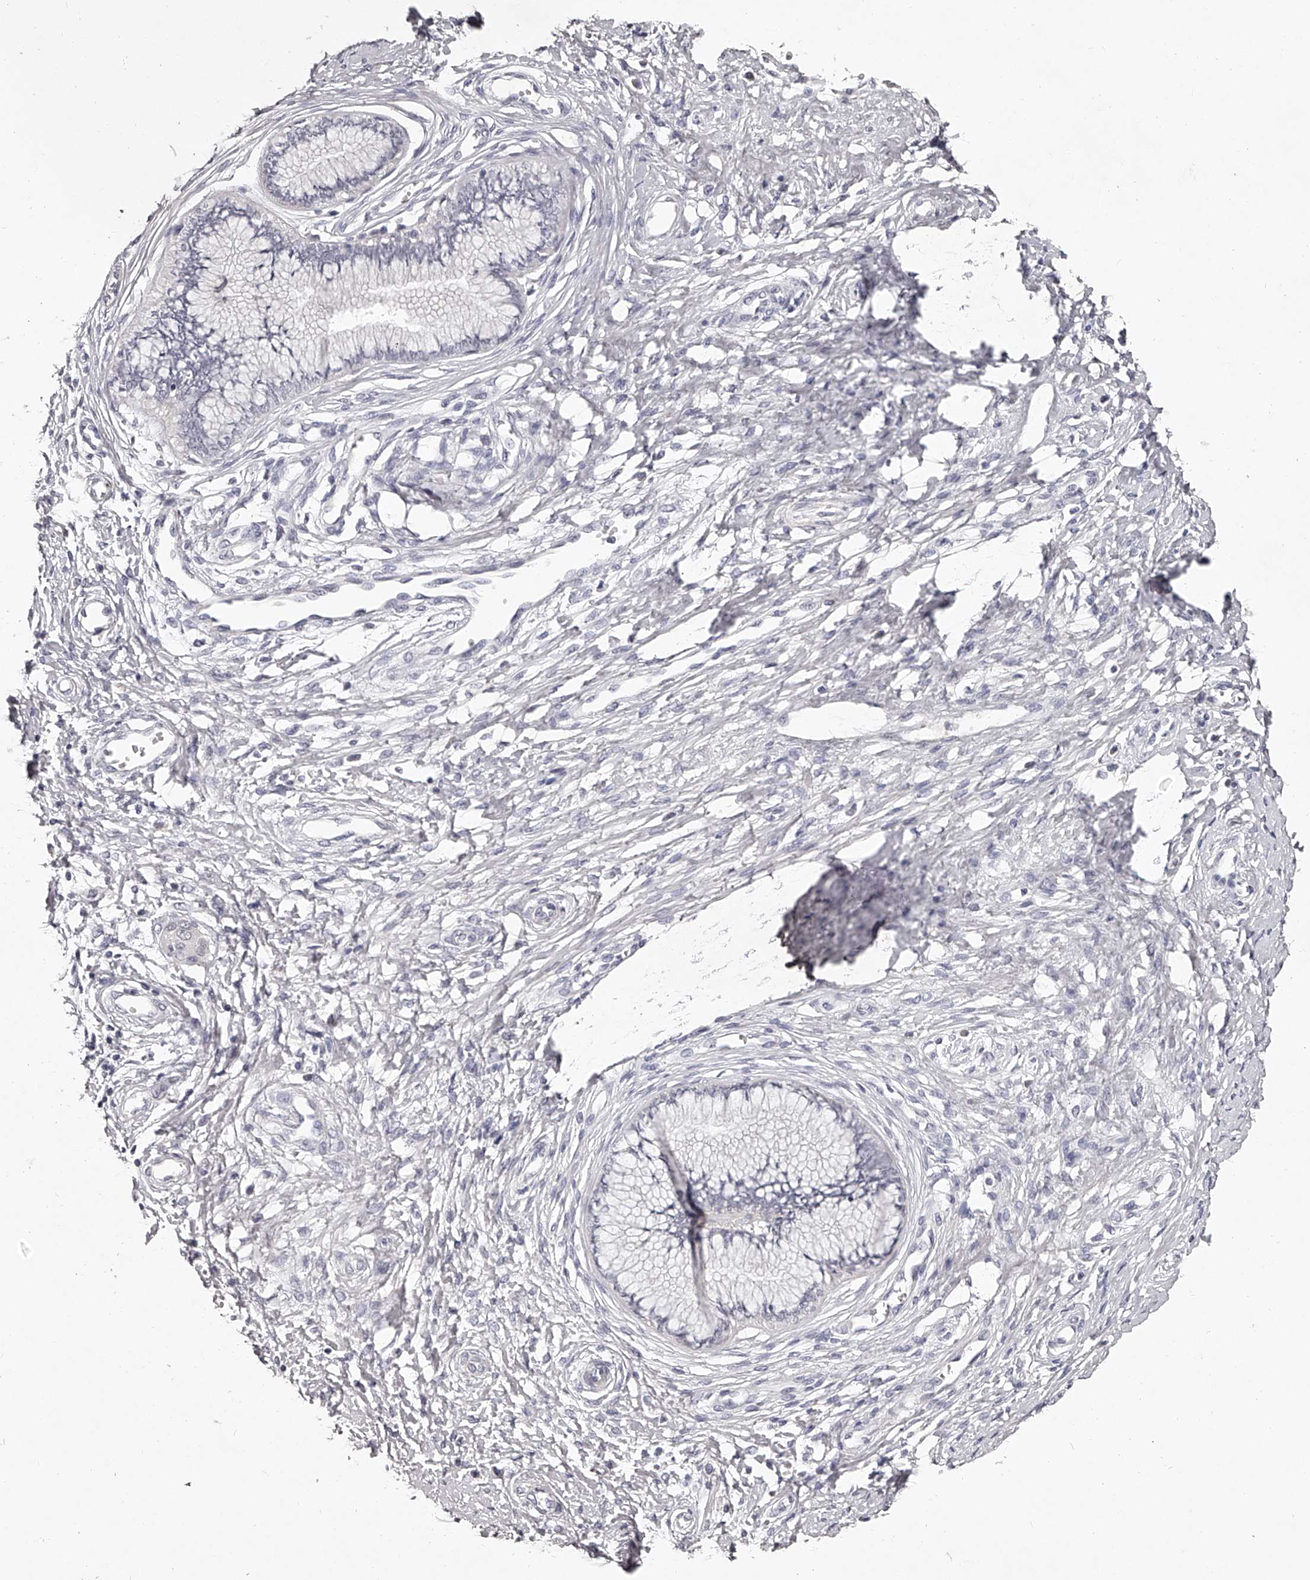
{"staining": {"intensity": "negative", "quantity": "none", "location": "none"}, "tissue": "cervical cancer", "cell_type": "Tumor cells", "image_type": "cancer", "snomed": [{"axis": "morphology", "description": "Squamous cell carcinoma, NOS"}, {"axis": "topography", "description": "Cervix"}], "caption": "Immunohistochemistry of human squamous cell carcinoma (cervical) displays no expression in tumor cells.", "gene": "NT5DC1", "patient": {"sex": "female", "age": 37}}